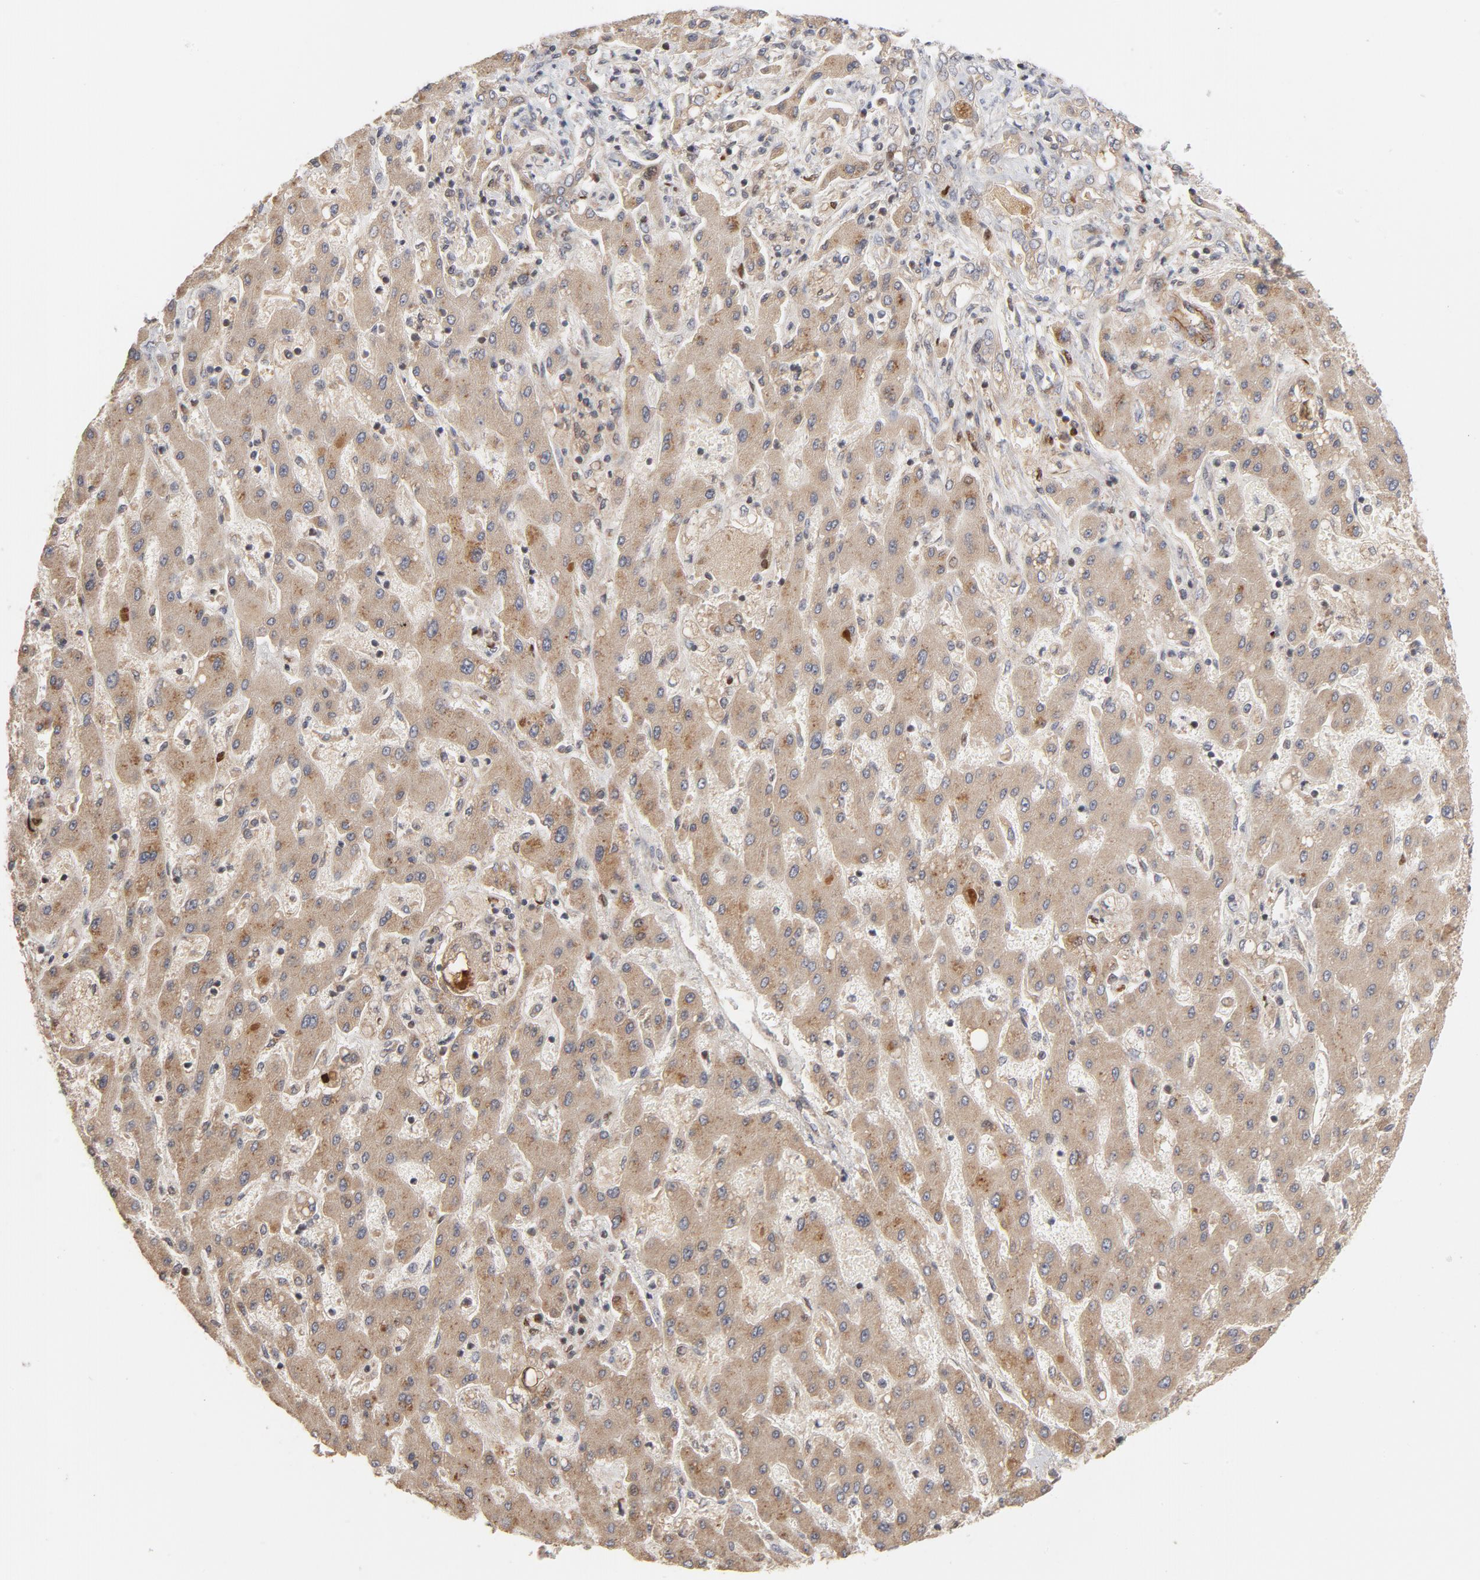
{"staining": {"intensity": "moderate", "quantity": ">75%", "location": "cytoplasmic/membranous"}, "tissue": "liver cancer", "cell_type": "Tumor cells", "image_type": "cancer", "snomed": [{"axis": "morphology", "description": "Cholangiocarcinoma"}, {"axis": "topography", "description": "Liver"}], "caption": "Liver cancer stained with DAB IHC reveals medium levels of moderate cytoplasmic/membranous positivity in about >75% of tumor cells. The staining is performed using DAB brown chromogen to label protein expression. The nuclei are counter-stained blue using hematoxylin.", "gene": "DNAAF2", "patient": {"sex": "male", "age": 50}}